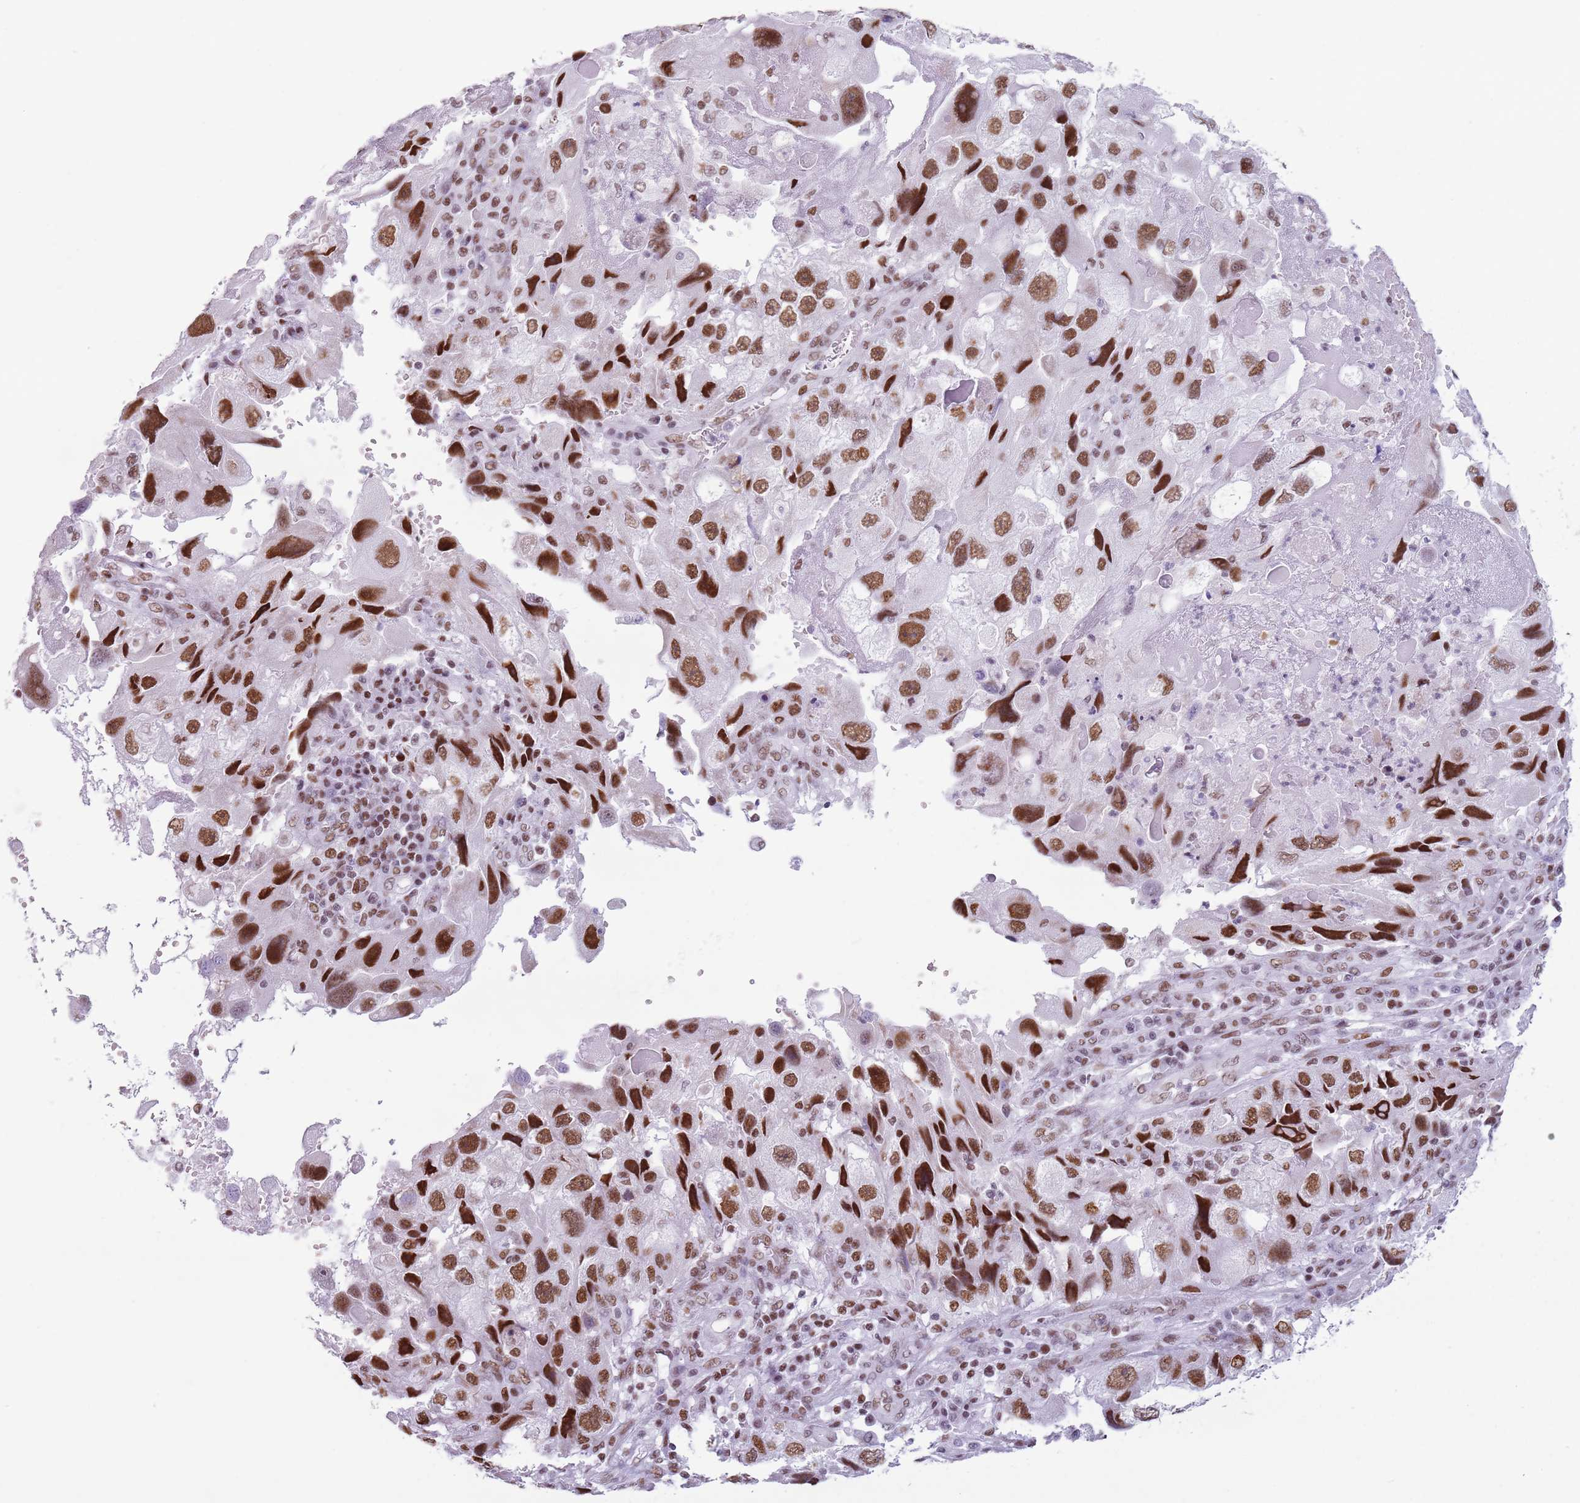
{"staining": {"intensity": "strong", "quantity": "25%-75%", "location": "nuclear"}, "tissue": "endometrial cancer", "cell_type": "Tumor cells", "image_type": "cancer", "snomed": [{"axis": "morphology", "description": "Adenocarcinoma, NOS"}, {"axis": "topography", "description": "Endometrium"}], "caption": "Human endometrial cancer (adenocarcinoma) stained for a protein (brown) demonstrates strong nuclear positive expression in approximately 25%-75% of tumor cells.", "gene": "FAM104B", "patient": {"sex": "female", "age": 49}}